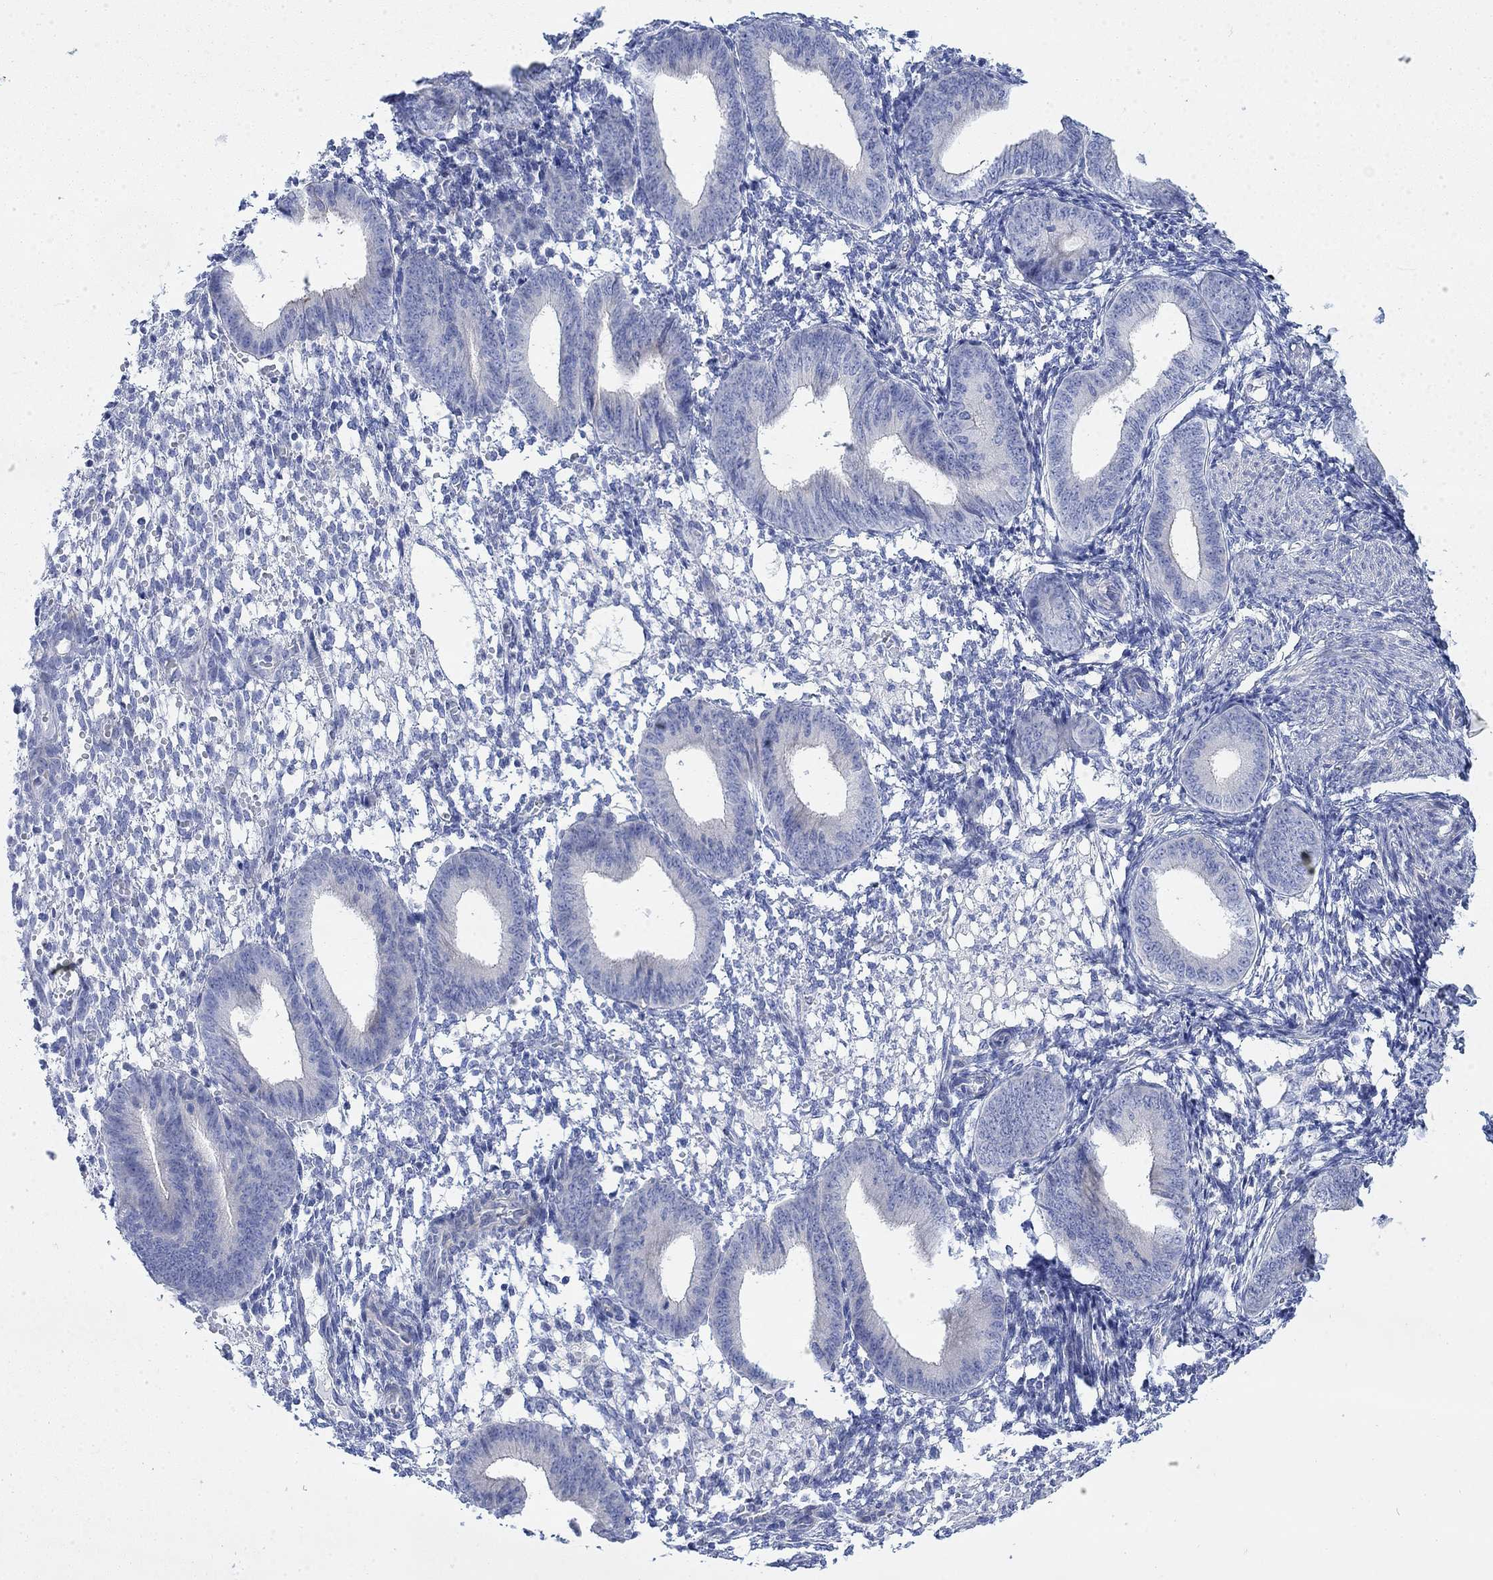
{"staining": {"intensity": "negative", "quantity": "none", "location": "none"}, "tissue": "endometrium", "cell_type": "Cells in endometrial stroma", "image_type": "normal", "snomed": [{"axis": "morphology", "description": "Normal tissue, NOS"}, {"axis": "topography", "description": "Endometrium"}], "caption": "Immunohistochemical staining of unremarkable endometrium shows no significant positivity in cells in endometrial stroma.", "gene": "TLDC2", "patient": {"sex": "female", "age": 39}}